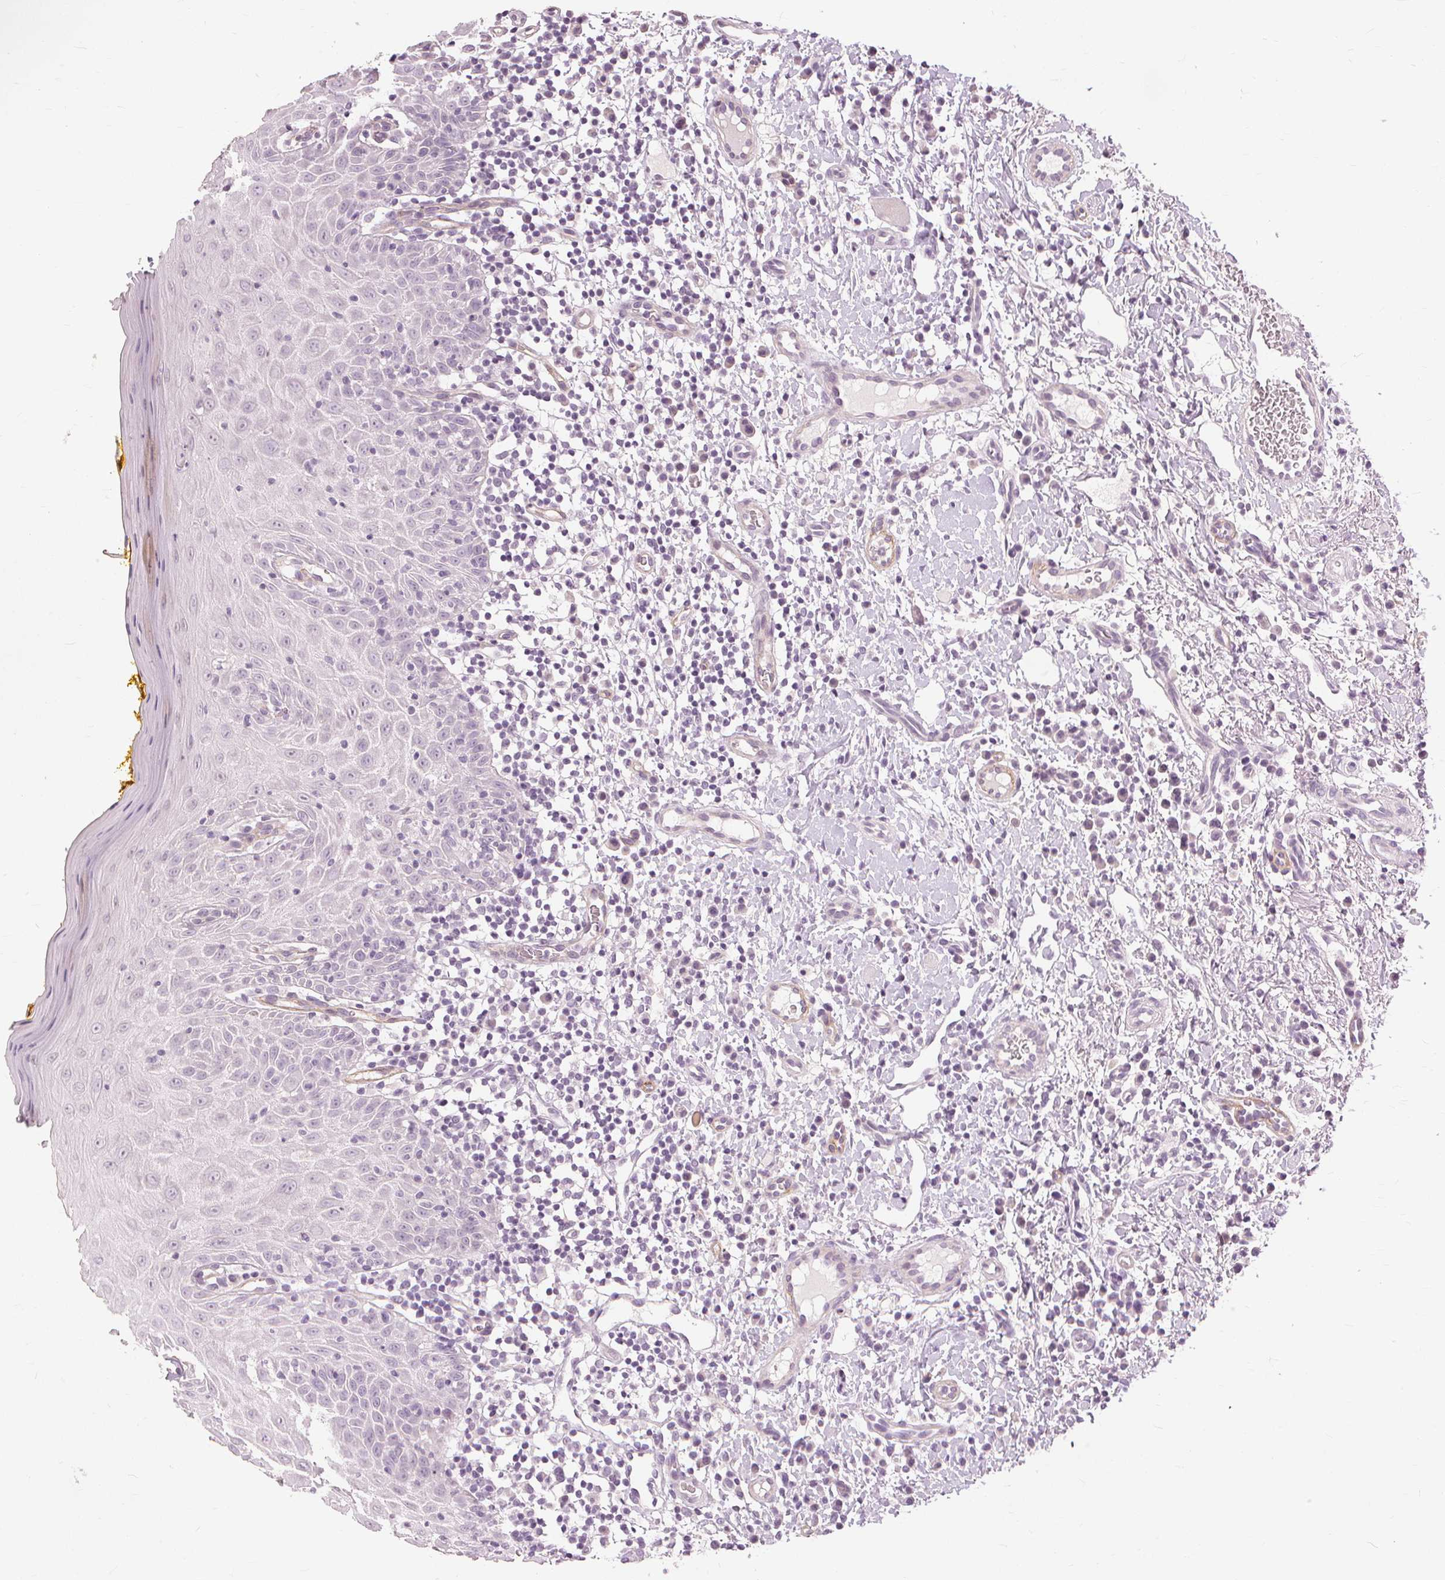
{"staining": {"intensity": "negative", "quantity": "none", "location": "none"}, "tissue": "oral mucosa", "cell_type": "Squamous epithelial cells", "image_type": "normal", "snomed": [{"axis": "morphology", "description": "Normal tissue, NOS"}, {"axis": "topography", "description": "Oral tissue"}, {"axis": "topography", "description": "Tounge, NOS"}], "caption": "Human oral mucosa stained for a protein using immunohistochemistry (IHC) reveals no staining in squamous epithelial cells.", "gene": "SFTPD", "patient": {"sex": "female", "age": 58}}